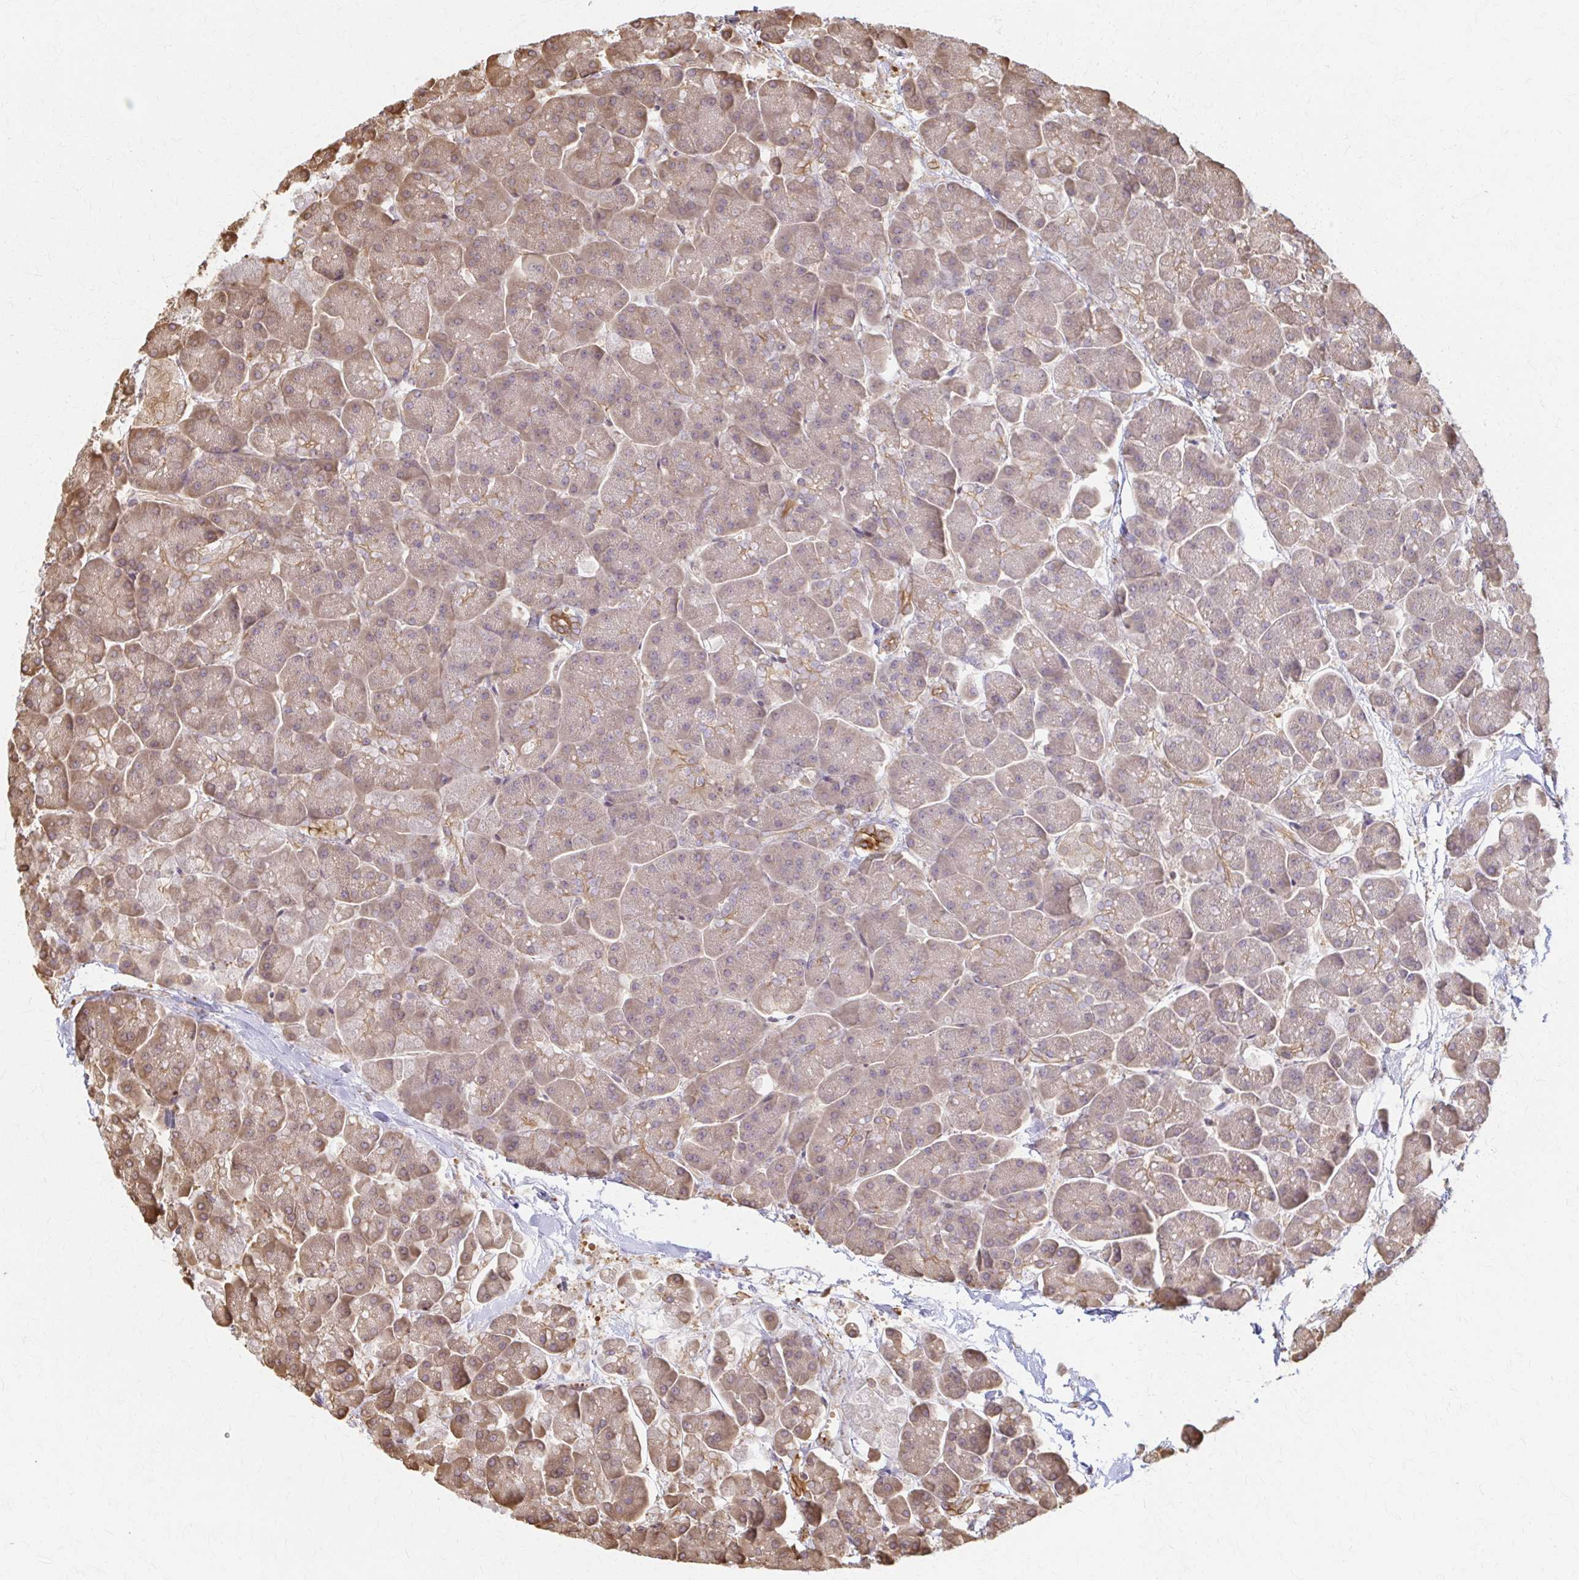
{"staining": {"intensity": "moderate", "quantity": ">75%", "location": "cytoplasmic/membranous"}, "tissue": "pancreas", "cell_type": "Exocrine glandular cells", "image_type": "normal", "snomed": [{"axis": "morphology", "description": "Normal tissue, NOS"}, {"axis": "topography", "description": "Pancreas"}, {"axis": "topography", "description": "Peripheral nerve tissue"}], "caption": "Immunohistochemical staining of benign pancreas reveals >75% levels of moderate cytoplasmic/membranous protein positivity in about >75% of exocrine glandular cells. Using DAB (3,3'-diaminobenzidine) (brown) and hematoxylin (blue) stains, captured at high magnification using brightfield microscopy.", "gene": "ARHGAP35", "patient": {"sex": "male", "age": 54}}